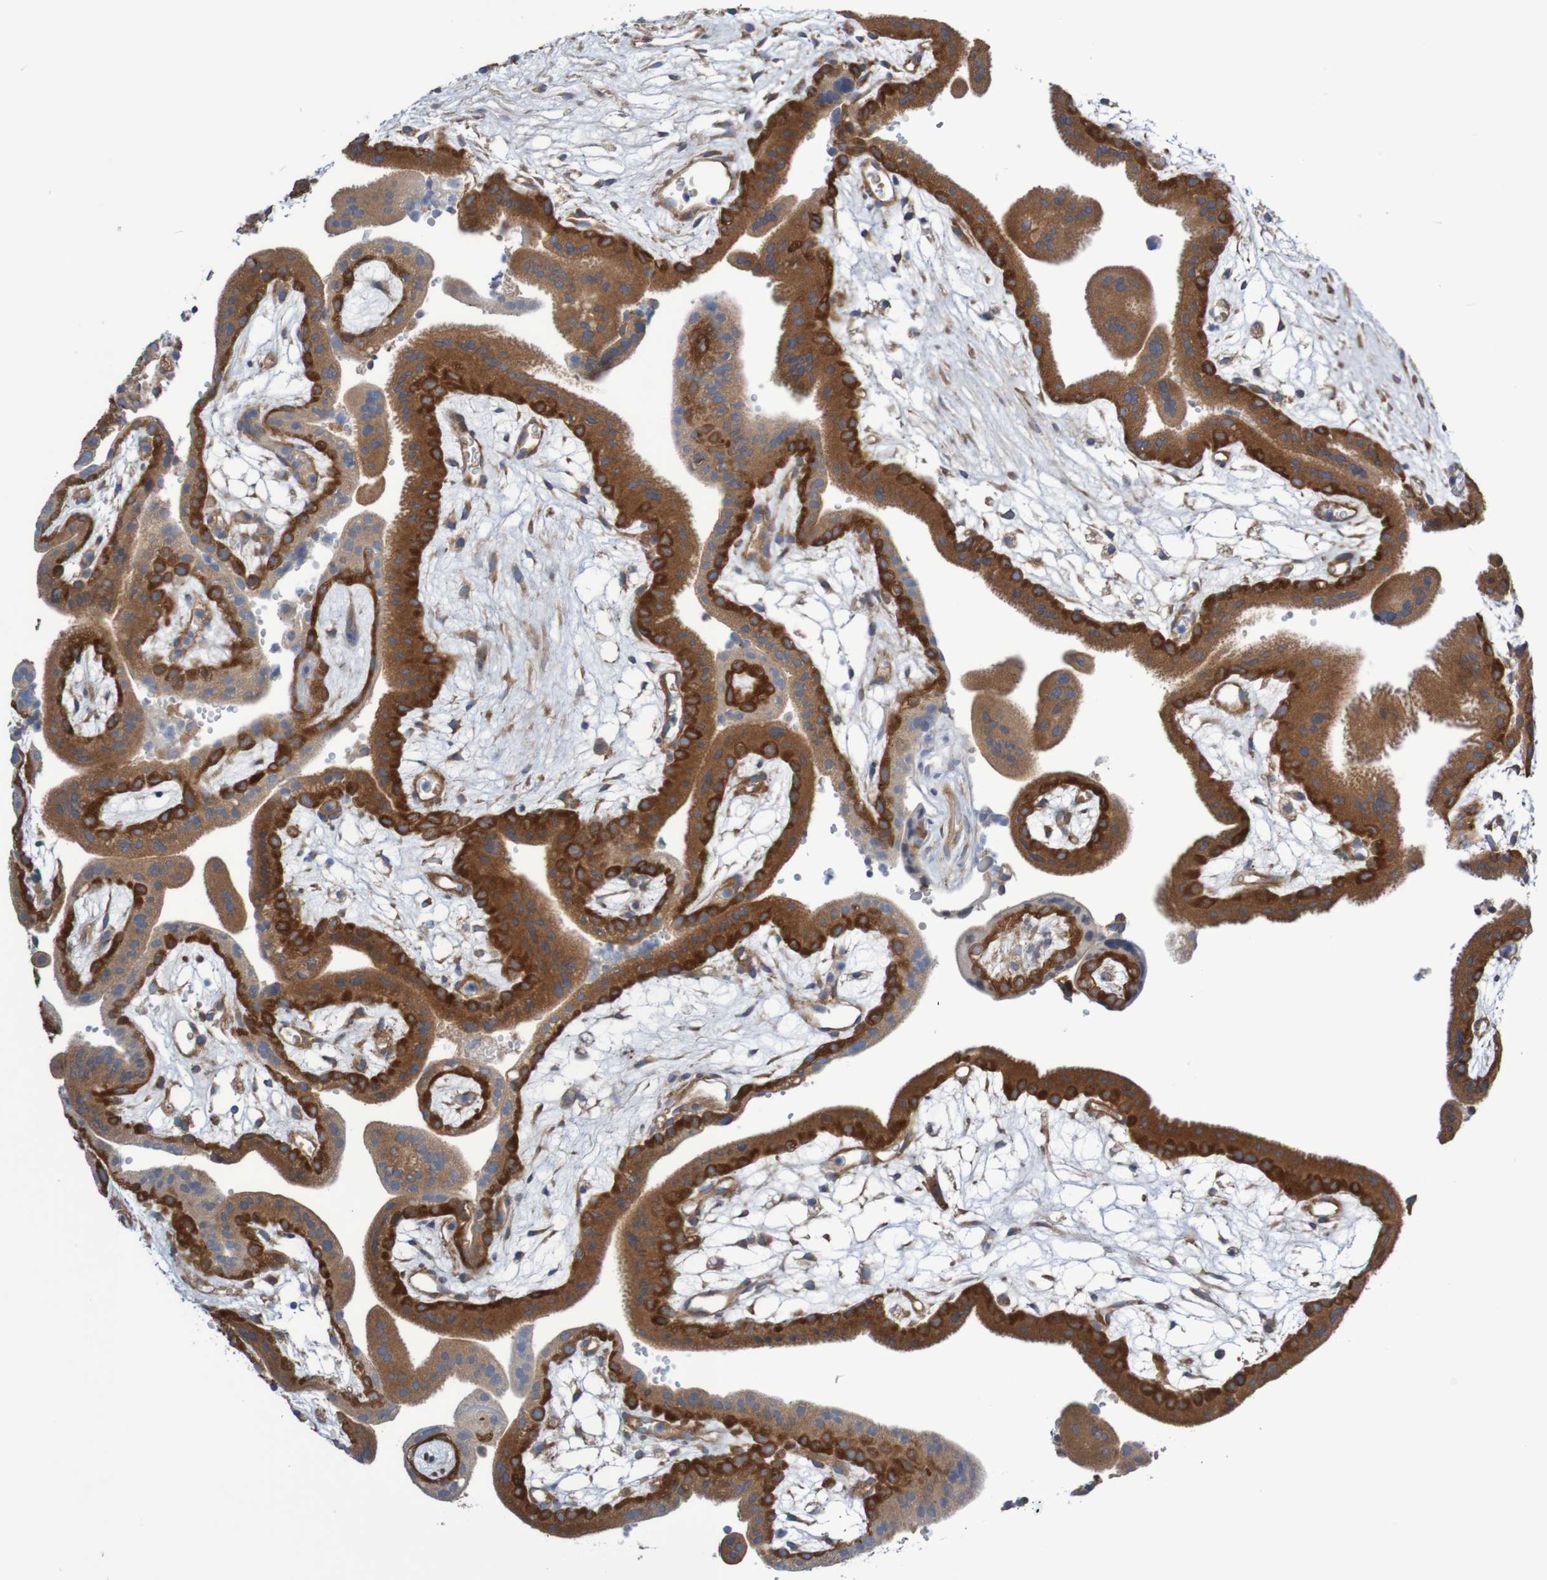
{"staining": {"intensity": "moderate", "quantity": ">75%", "location": "cytoplasmic/membranous"}, "tissue": "placenta", "cell_type": "Decidual cells", "image_type": "normal", "snomed": [{"axis": "morphology", "description": "Normal tissue, NOS"}, {"axis": "topography", "description": "Placenta"}], "caption": "Human placenta stained with a brown dye displays moderate cytoplasmic/membranous positive expression in about >75% of decidual cells.", "gene": "LRRC47", "patient": {"sex": "female", "age": 18}}